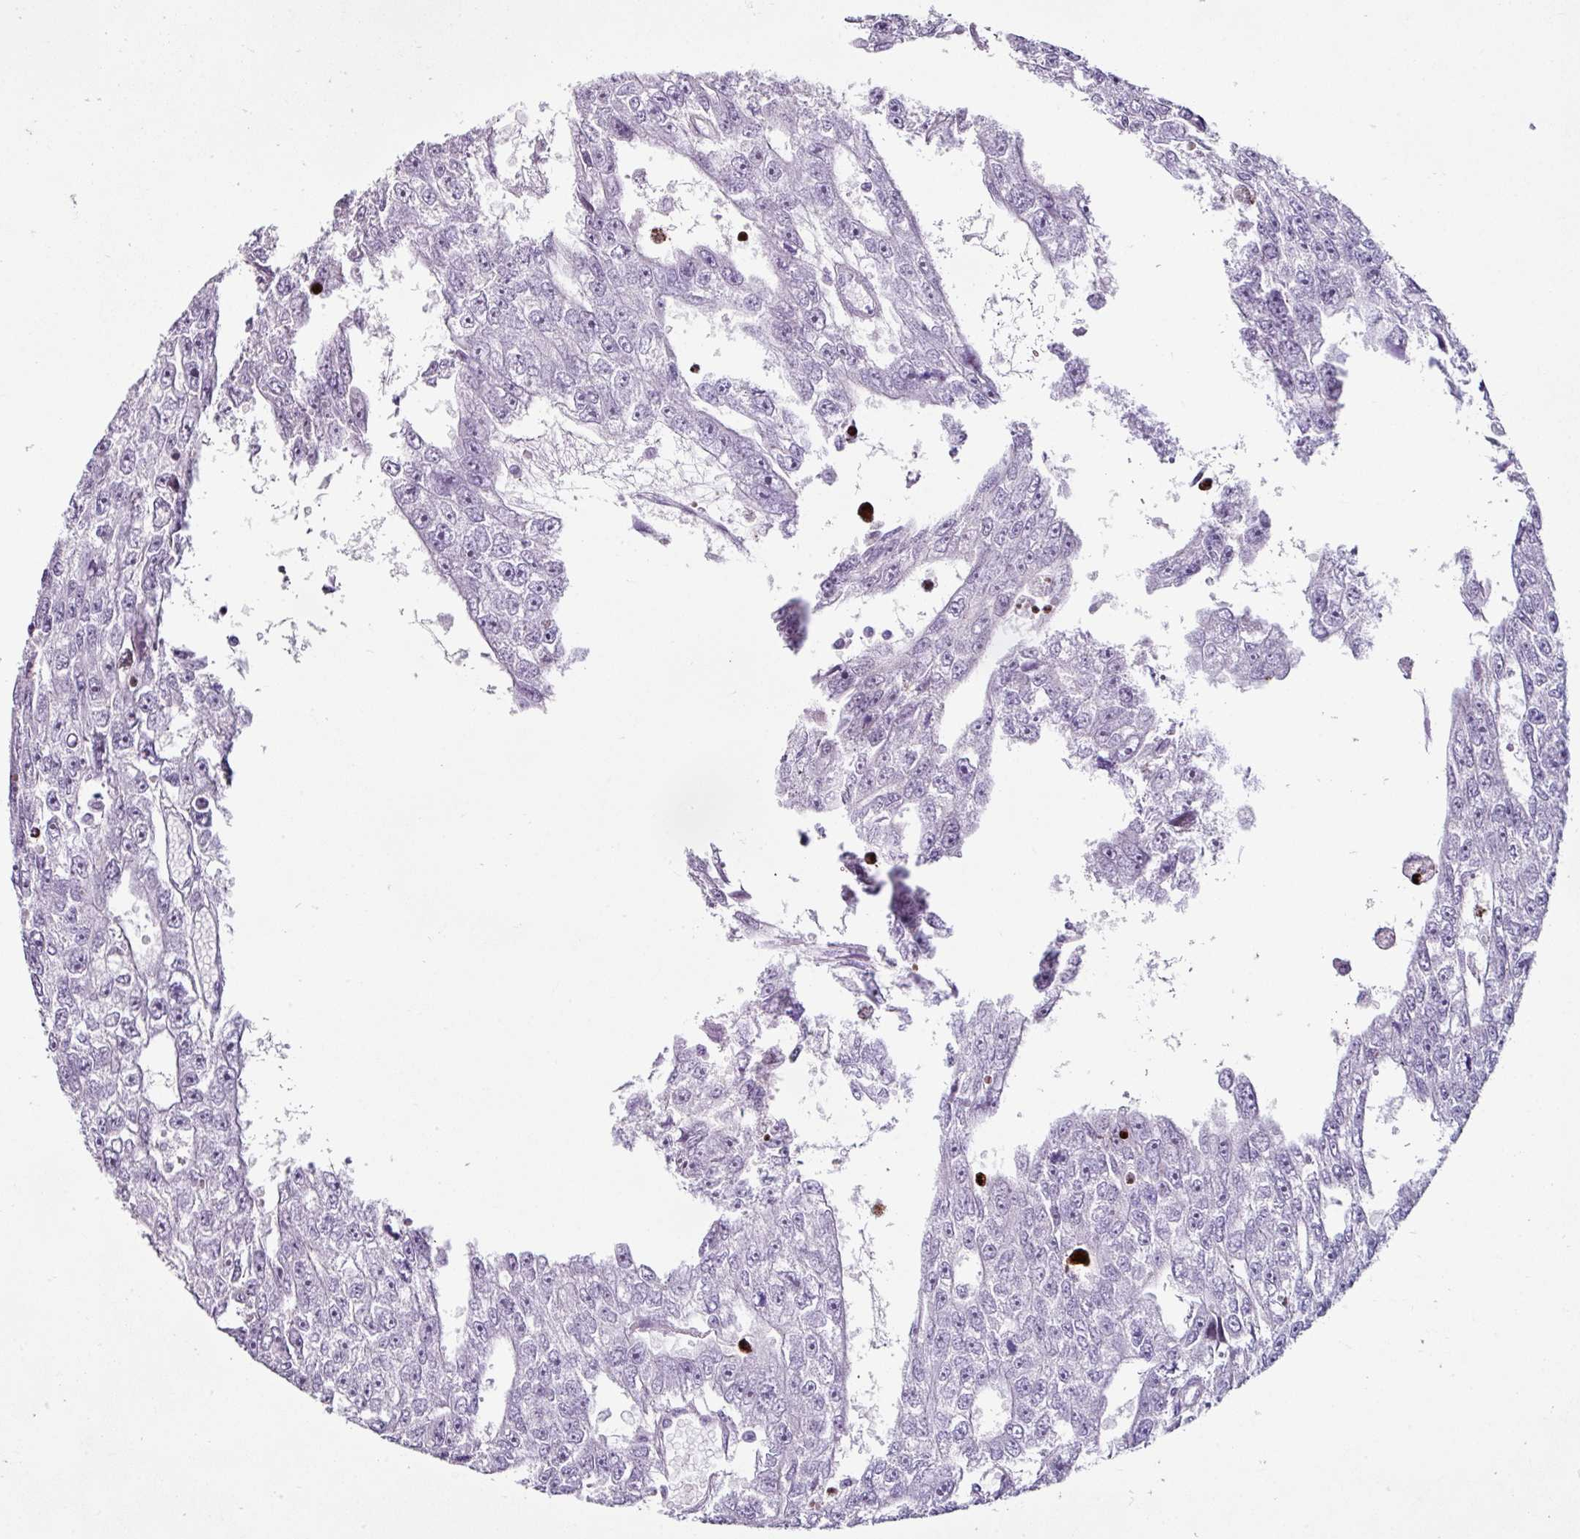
{"staining": {"intensity": "negative", "quantity": "none", "location": "none"}, "tissue": "testis cancer", "cell_type": "Tumor cells", "image_type": "cancer", "snomed": [{"axis": "morphology", "description": "Carcinoma, Embryonal, NOS"}, {"axis": "topography", "description": "Testis"}], "caption": "A histopathology image of embryonal carcinoma (testis) stained for a protein shows no brown staining in tumor cells.", "gene": "TRA2A", "patient": {"sex": "male", "age": 20}}